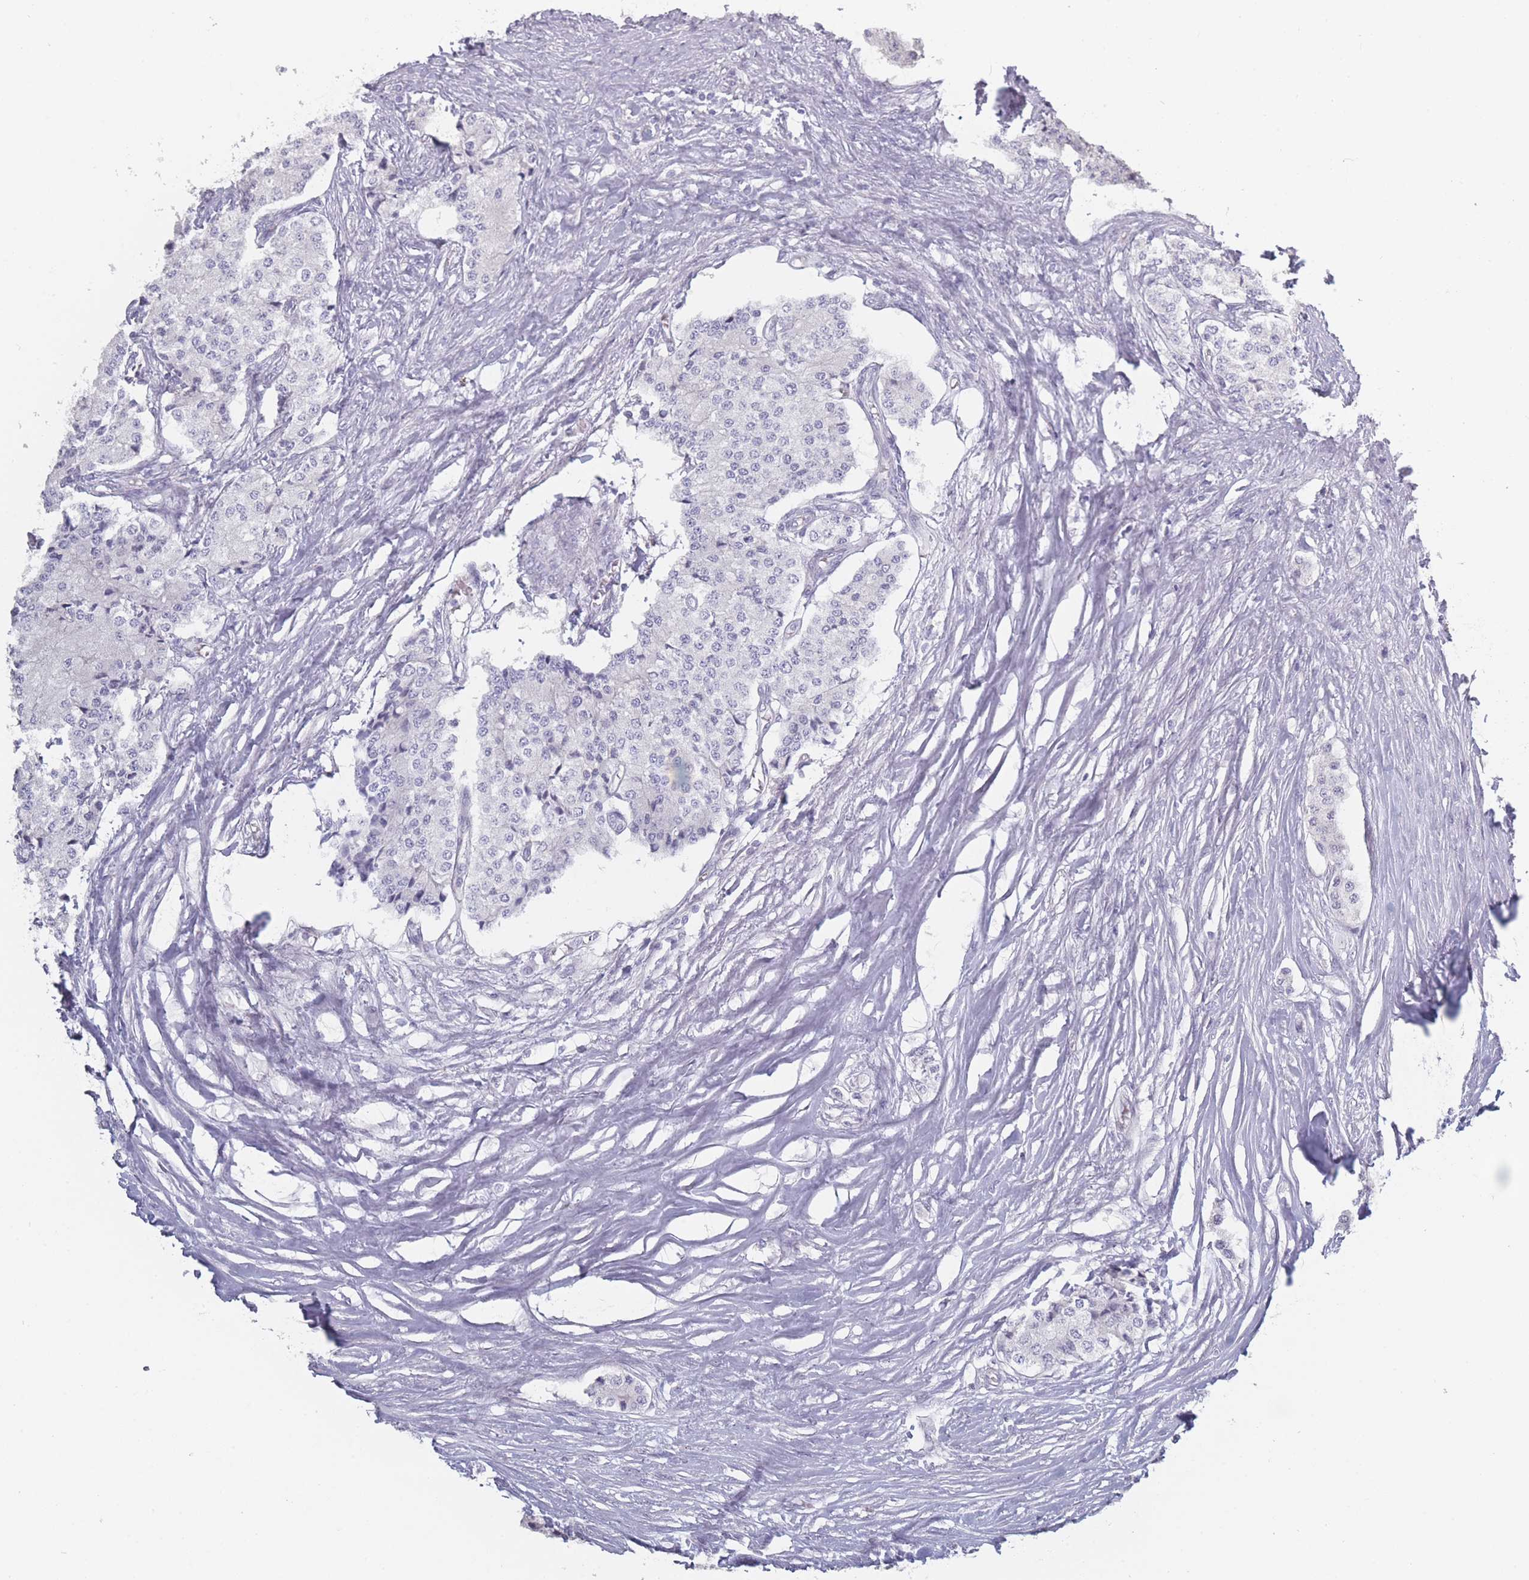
{"staining": {"intensity": "negative", "quantity": "none", "location": "none"}, "tissue": "carcinoid", "cell_type": "Tumor cells", "image_type": "cancer", "snomed": [{"axis": "morphology", "description": "Carcinoid, malignant, NOS"}, {"axis": "topography", "description": "Colon"}], "caption": "There is no significant positivity in tumor cells of carcinoid.", "gene": "ROS1", "patient": {"sex": "female", "age": 52}}